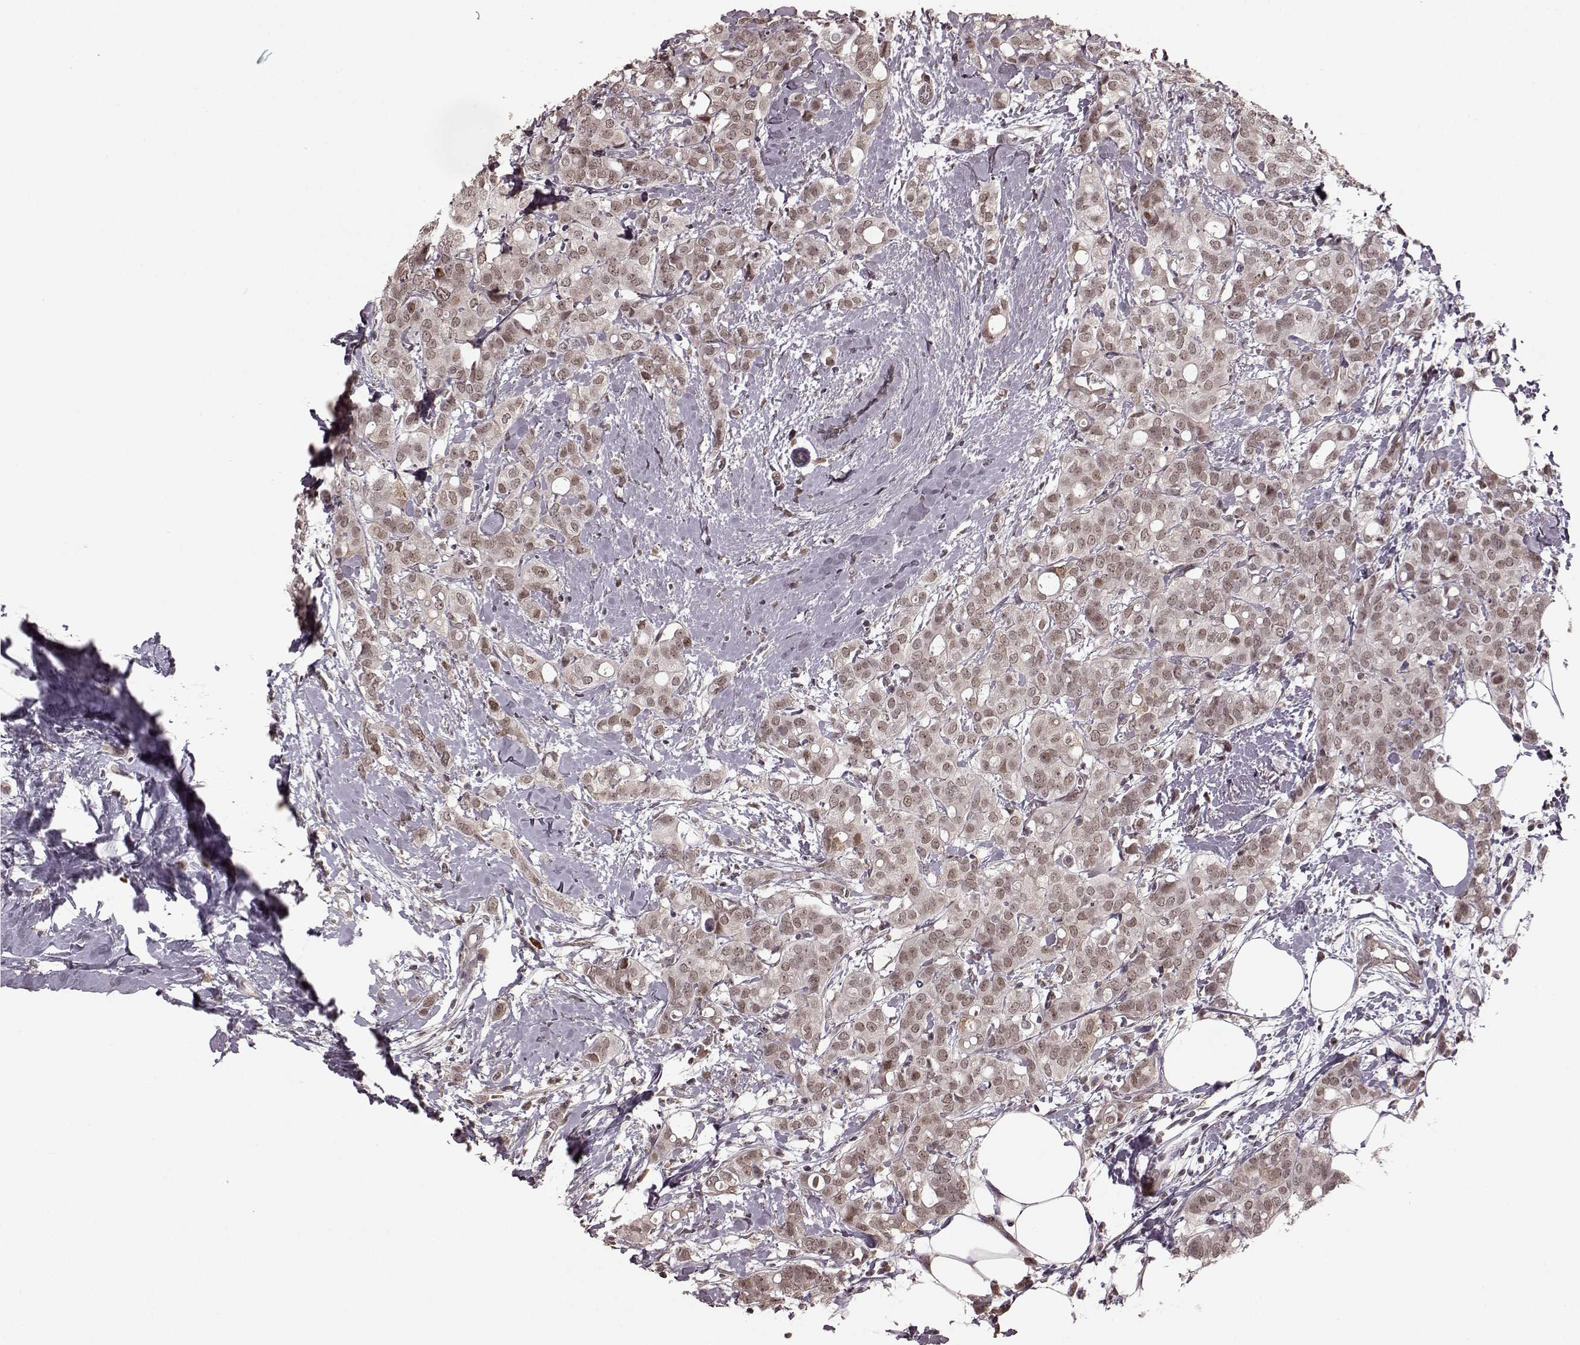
{"staining": {"intensity": "weak", "quantity": ">75%", "location": "cytoplasmic/membranous,nuclear"}, "tissue": "breast cancer", "cell_type": "Tumor cells", "image_type": "cancer", "snomed": [{"axis": "morphology", "description": "Duct carcinoma"}, {"axis": "topography", "description": "Breast"}], "caption": "This image shows immunohistochemistry (IHC) staining of breast cancer, with low weak cytoplasmic/membranous and nuclear positivity in about >75% of tumor cells.", "gene": "PLCB4", "patient": {"sex": "female", "age": 40}}